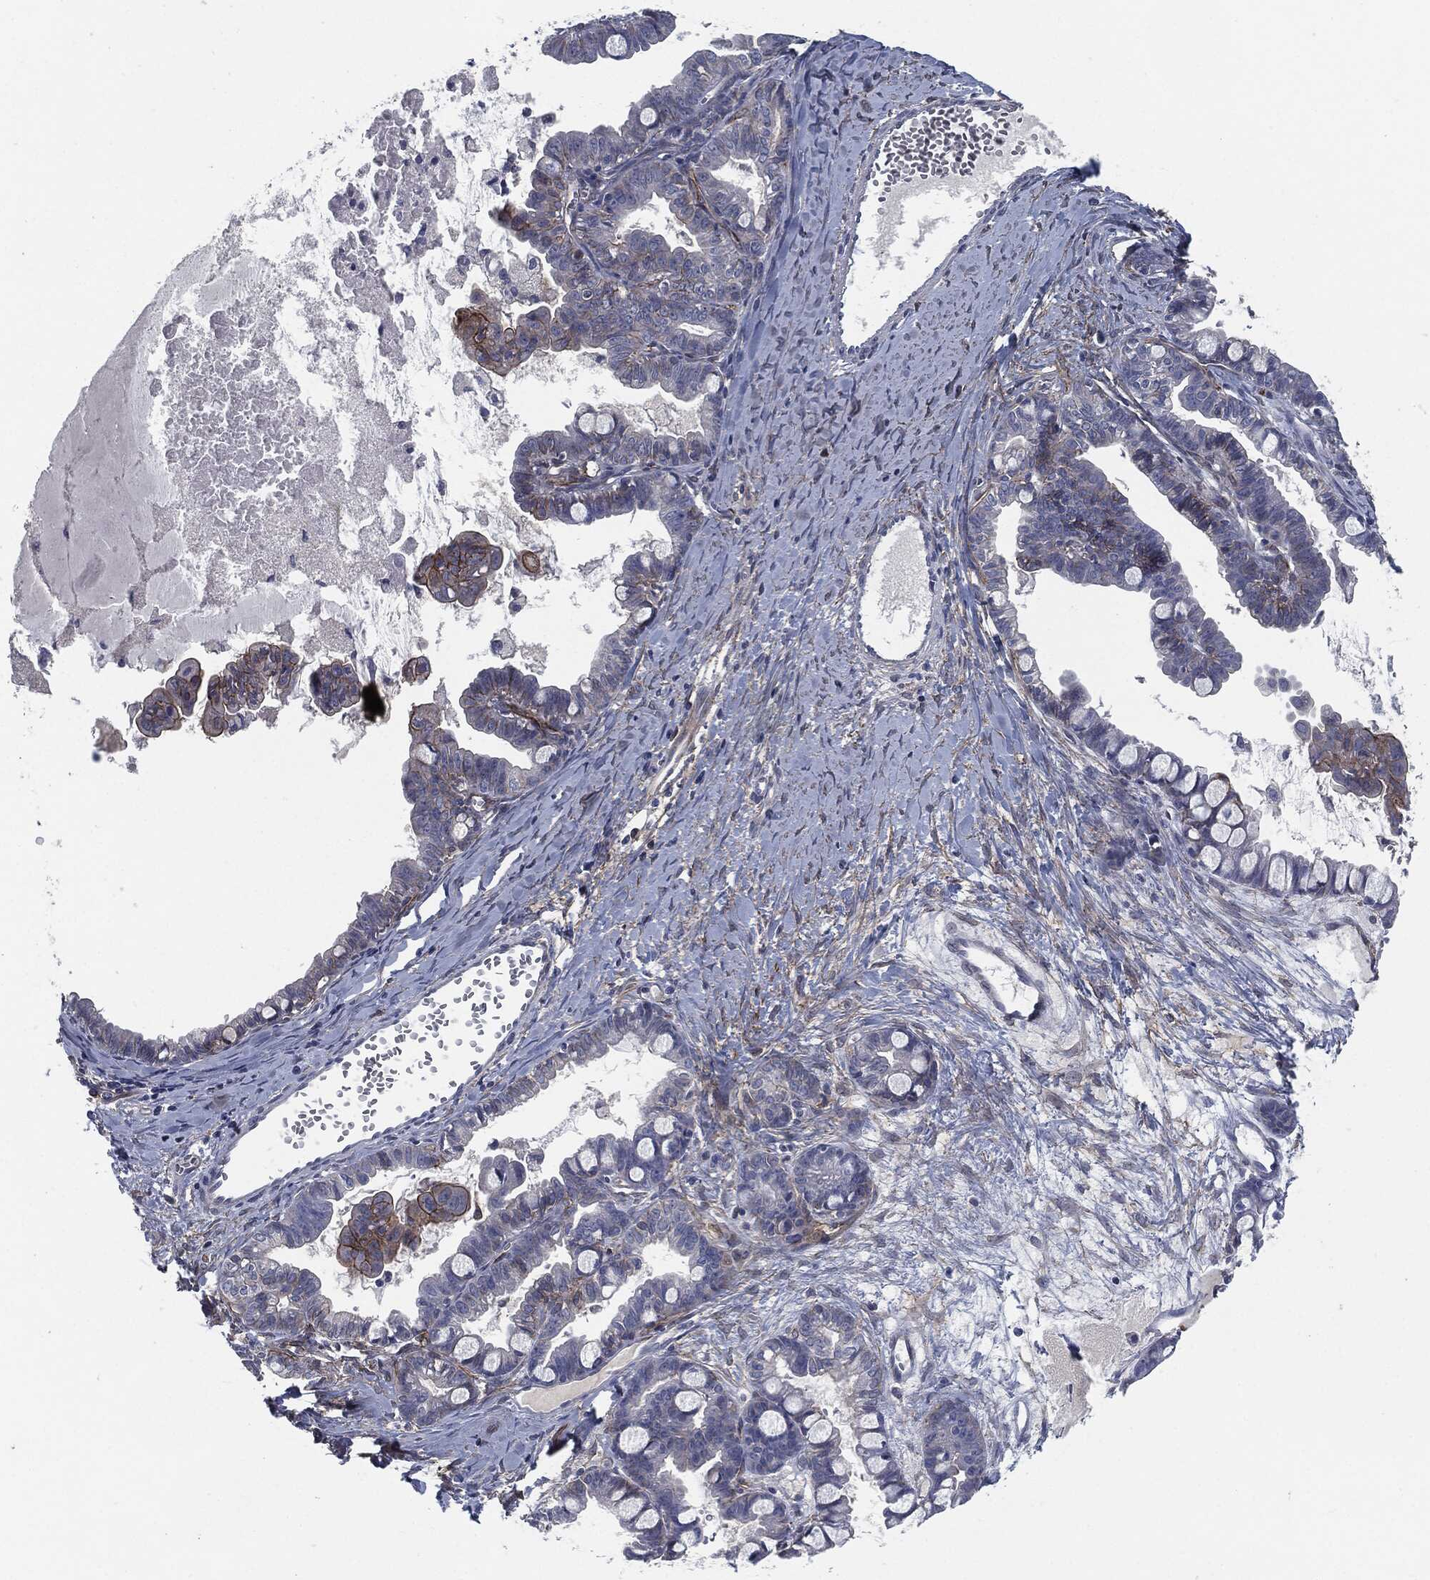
{"staining": {"intensity": "strong", "quantity": "<25%", "location": "cytoplasmic/membranous"}, "tissue": "ovarian cancer", "cell_type": "Tumor cells", "image_type": "cancer", "snomed": [{"axis": "morphology", "description": "Cystadenocarcinoma, mucinous, NOS"}, {"axis": "topography", "description": "Ovary"}], "caption": "Immunohistochemistry (IHC) of human mucinous cystadenocarcinoma (ovarian) shows medium levels of strong cytoplasmic/membranous staining in approximately <25% of tumor cells.", "gene": "SVIL", "patient": {"sex": "female", "age": 63}}